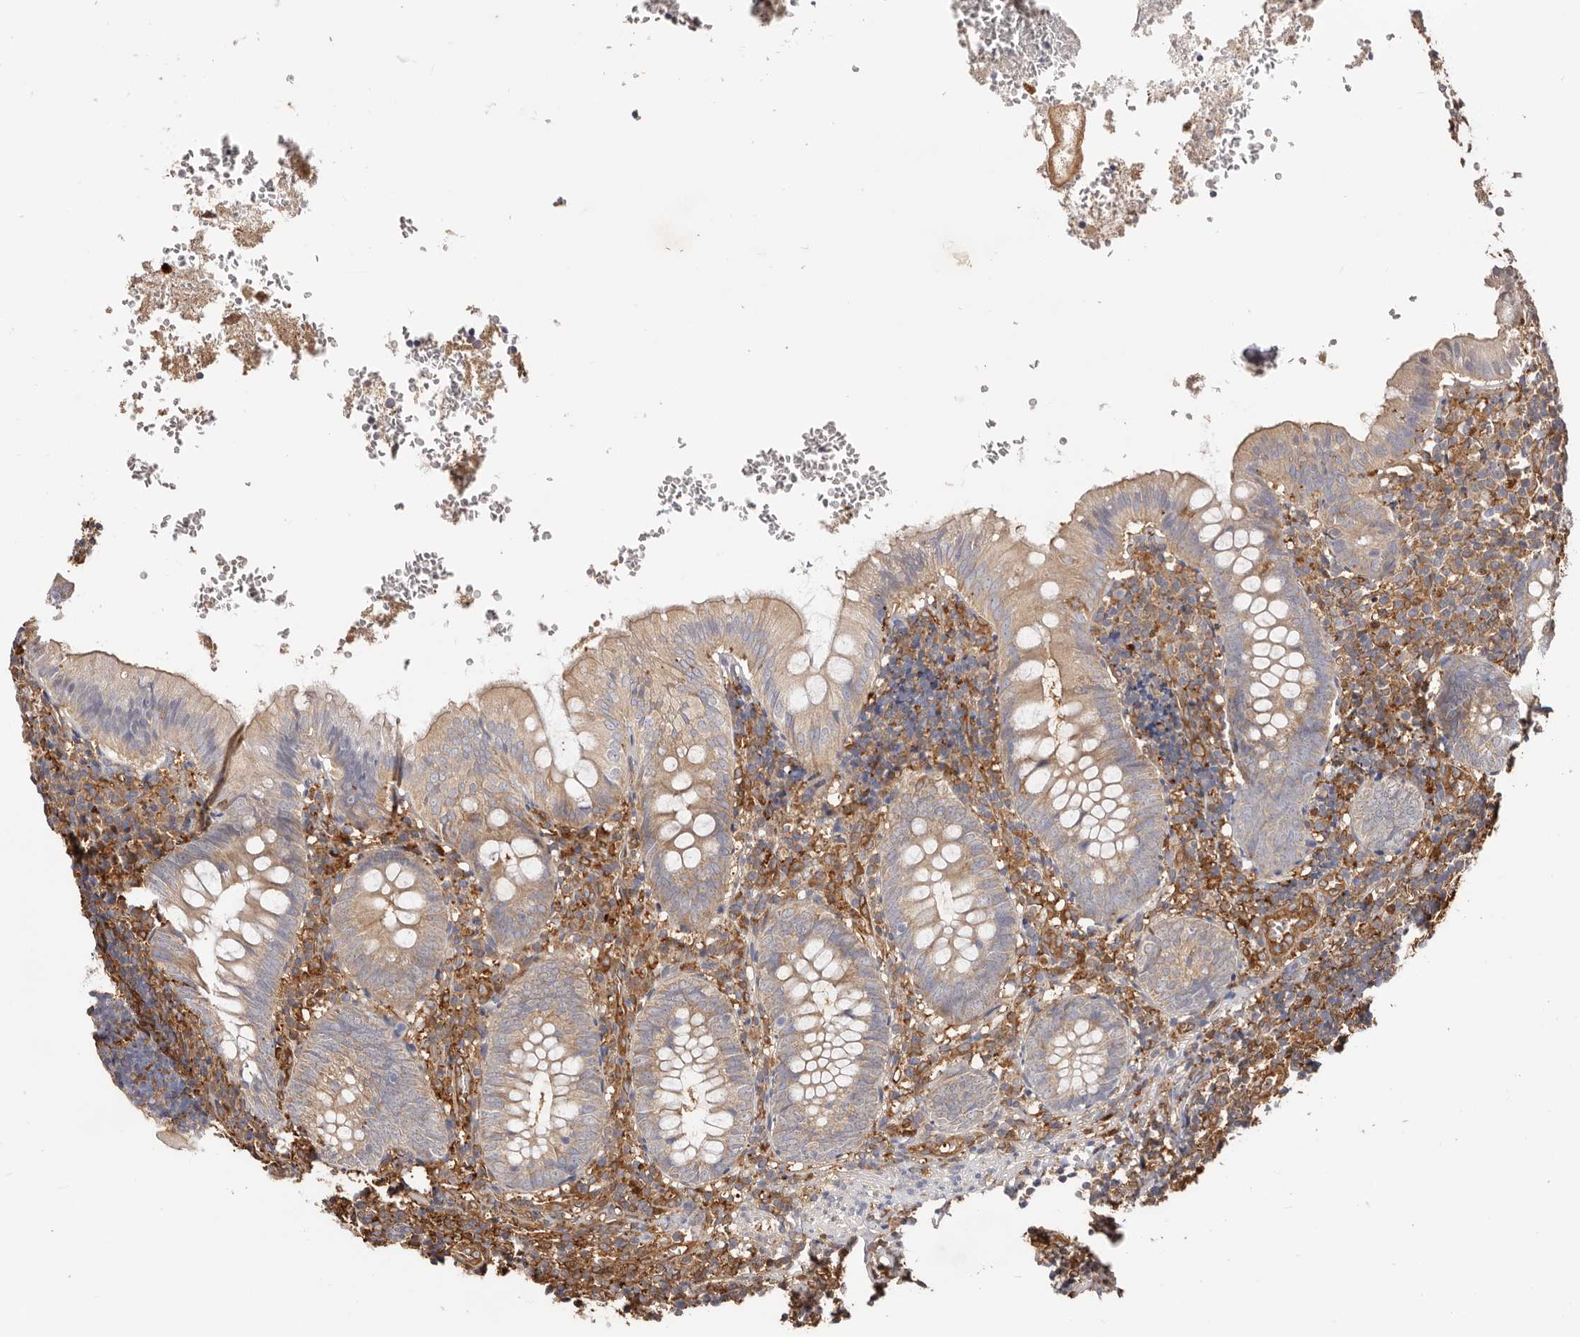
{"staining": {"intensity": "weak", "quantity": ">75%", "location": "cytoplasmic/membranous"}, "tissue": "appendix", "cell_type": "Glandular cells", "image_type": "normal", "snomed": [{"axis": "morphology", "description": "Normal tissue, NOS"}, {"axis": "topography", "description": "Appendix"}], "caption": "A low amount of weak cytoplasmic/membranous staining is appreciated in approximately >75% of glandular cells in unremarkable appendix. (DAB (3,3'-diaminobenzidine) = brown stain, brightfield microscopy at high magnification).", "gene": "LAP3", "patient": {"sex": "male", "age": 8}}